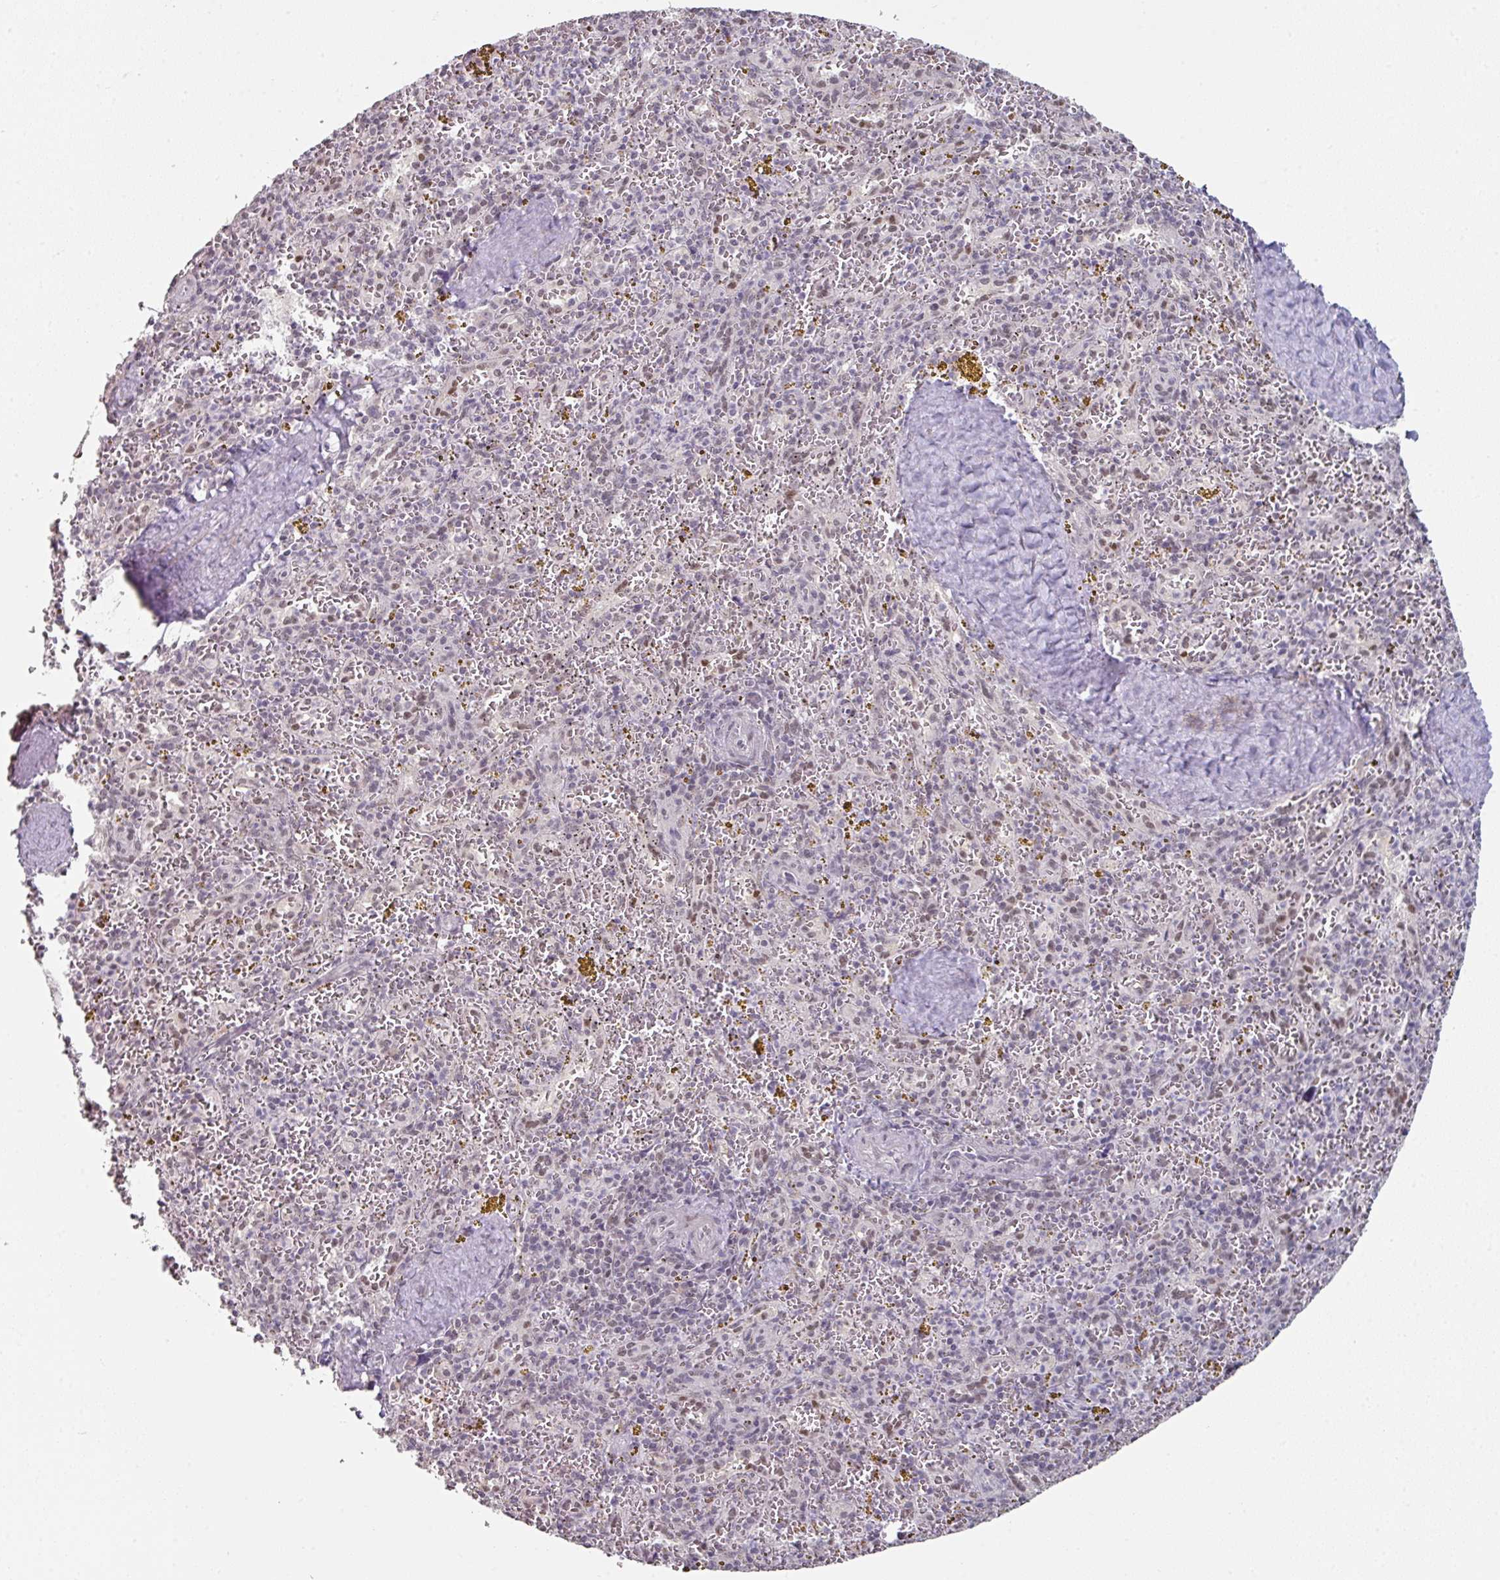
{"staining": {"intensity": "moderate", "quantity": "<25%", "location": "nuclear"}, "tissue": "spleen", "cell_type": "Cells in red pulp", "image_type": "normal", "snomed": [{"axis": "morphology", "description": "Normal tissue, NOS"}, {"axis": "topography", "description": "Spleen"}], "caption": "Protein staining of normal spleen reveals moderate nuclear staining in about <25% of cells in red pulp. The staining was performed using DAB (3,3'-diaminobenzidine), with brown indicating positive protein expression. Nuclei are stained blue with hematoxylin.", "gene": "ELK1", "patient": {"sex": "male", "age": 57}}